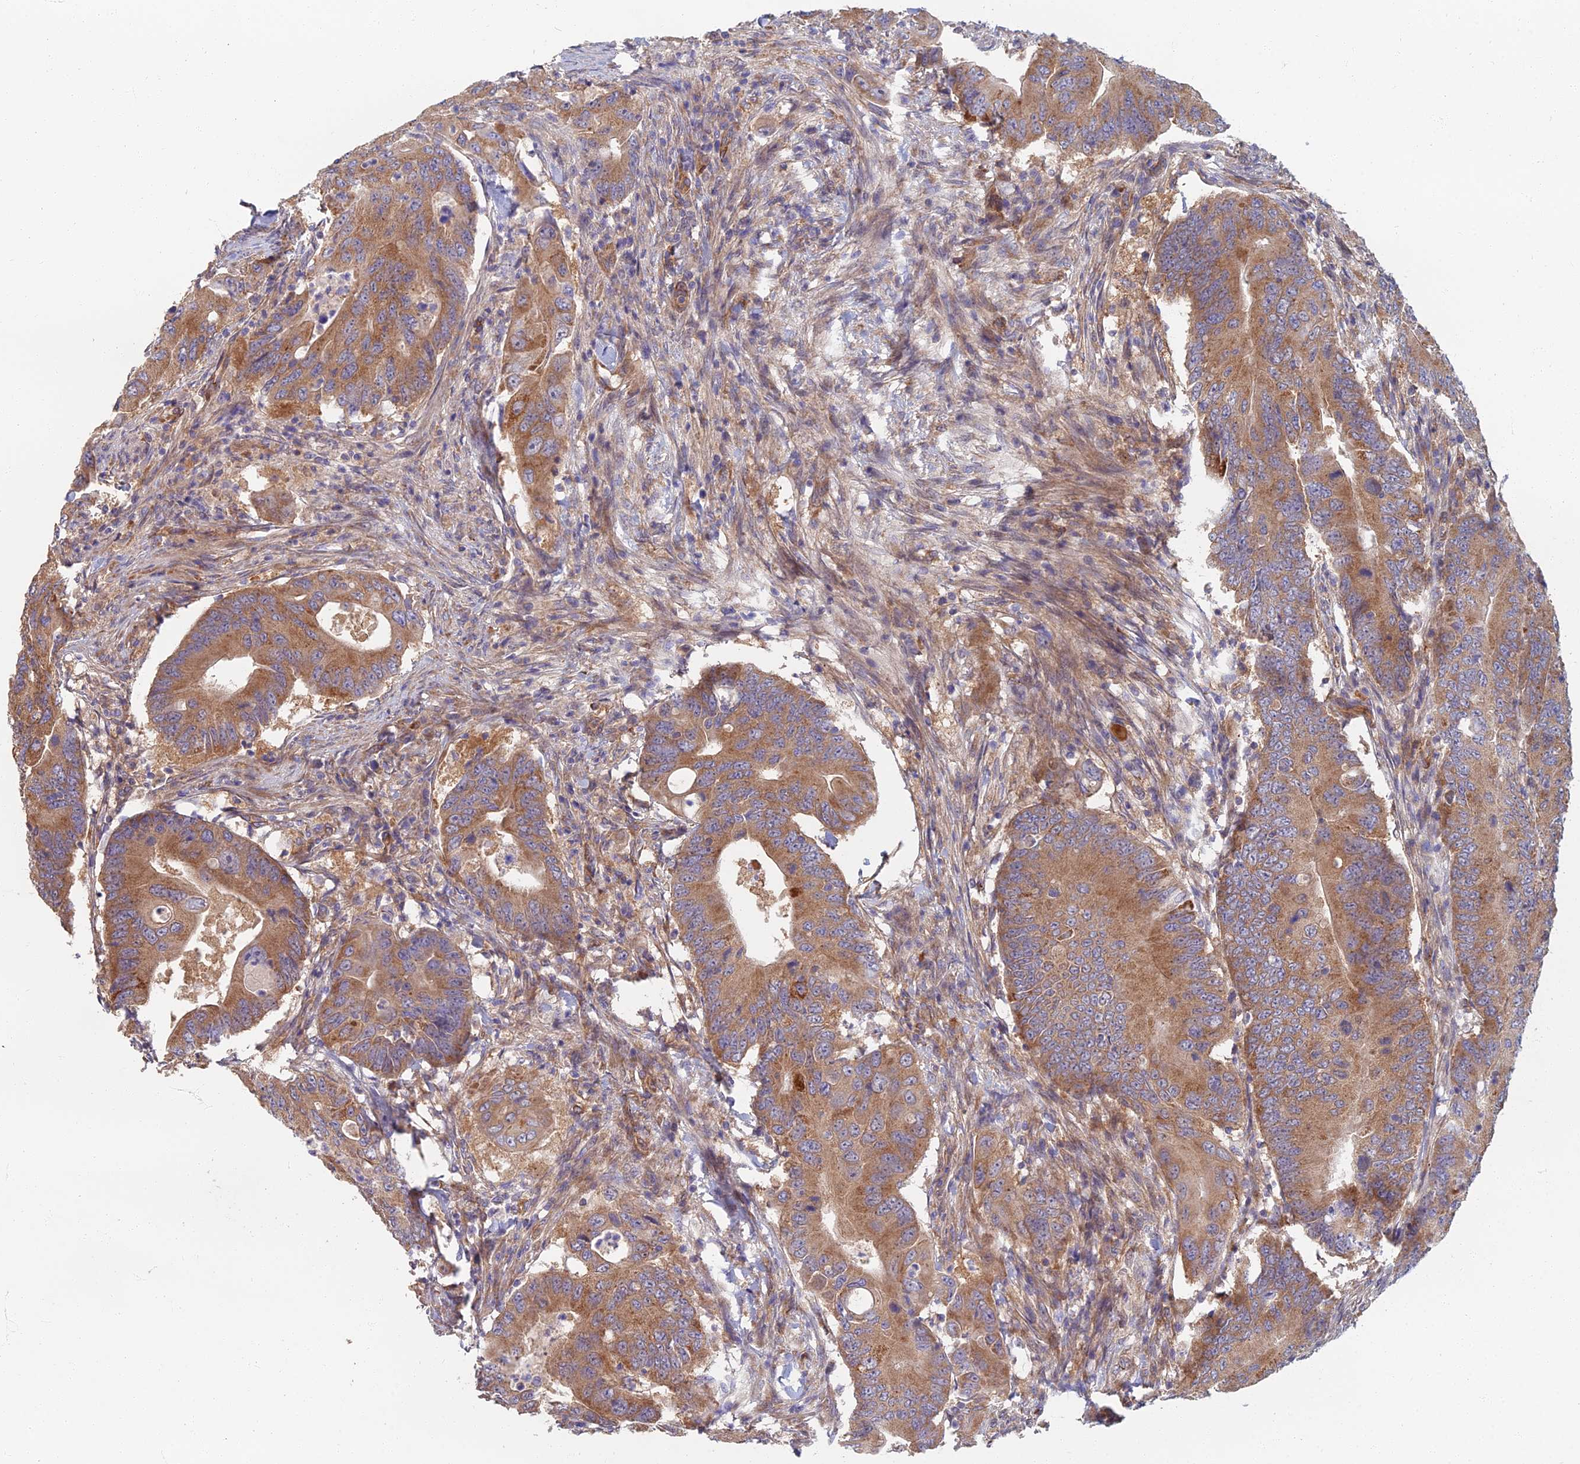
{"staining": {"intensity": "moderate", "quantity": ">75%", "location": "cytoplasmic/membranous"}, "tissue": "colorectal cancer", "cell_type": "Tumor cells", "image_type": "cancer", "snomed": [{"axis": "morphology", "description": "Adenocarcinoma, NOS"}, {"axis": "topography", "description": "Colon"}], "caption": "Protein expression analysis of human adenocarcinoma (colorectal) reveals moderate cytoplasmic/membranous staining in approximately >75% of tumor cells.", "gene": "RBSN", "patient": {"sex": "male", "age": 71}}